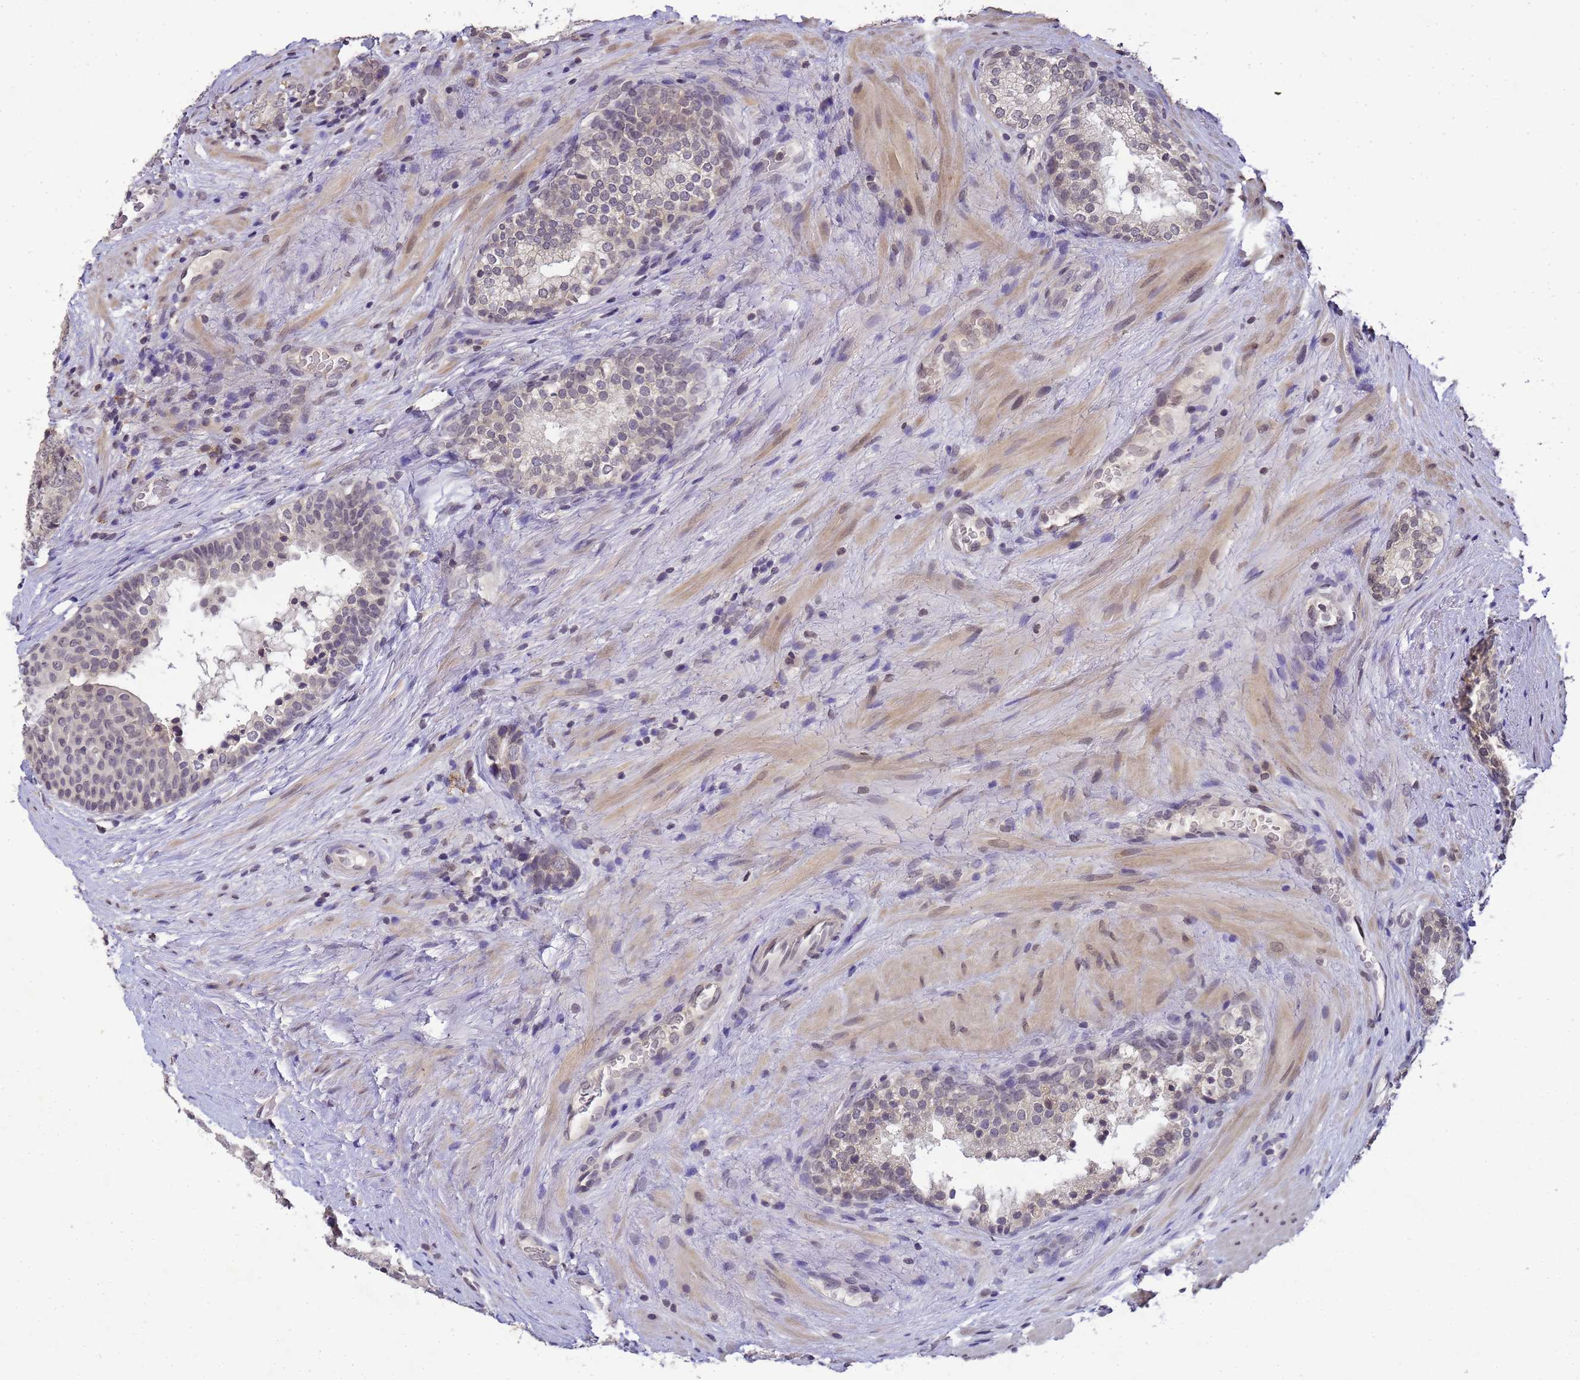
{"staining": {"intensity": "weak", "quantity": "<25%", "location": "cytoplasmic/membranous"}, "tissue": "prostate cancer", "cell_type": "Tumor cells", "image_type": "cancer", "snomed": [{"axis": "morphology", "description": "Adenocarcinoma, High grade"}, {"axis": "topography", "description": "Prostate"}], "caption": "The photomicrograph displays no staining of tumor cells in prostate cancer. (DAB (3,3'-diaminobenzidine) IHC visualized using brightfield microscopy, high magnification).", "gene": "MYL7", "patient": {"sex": "male", "age": 56}}